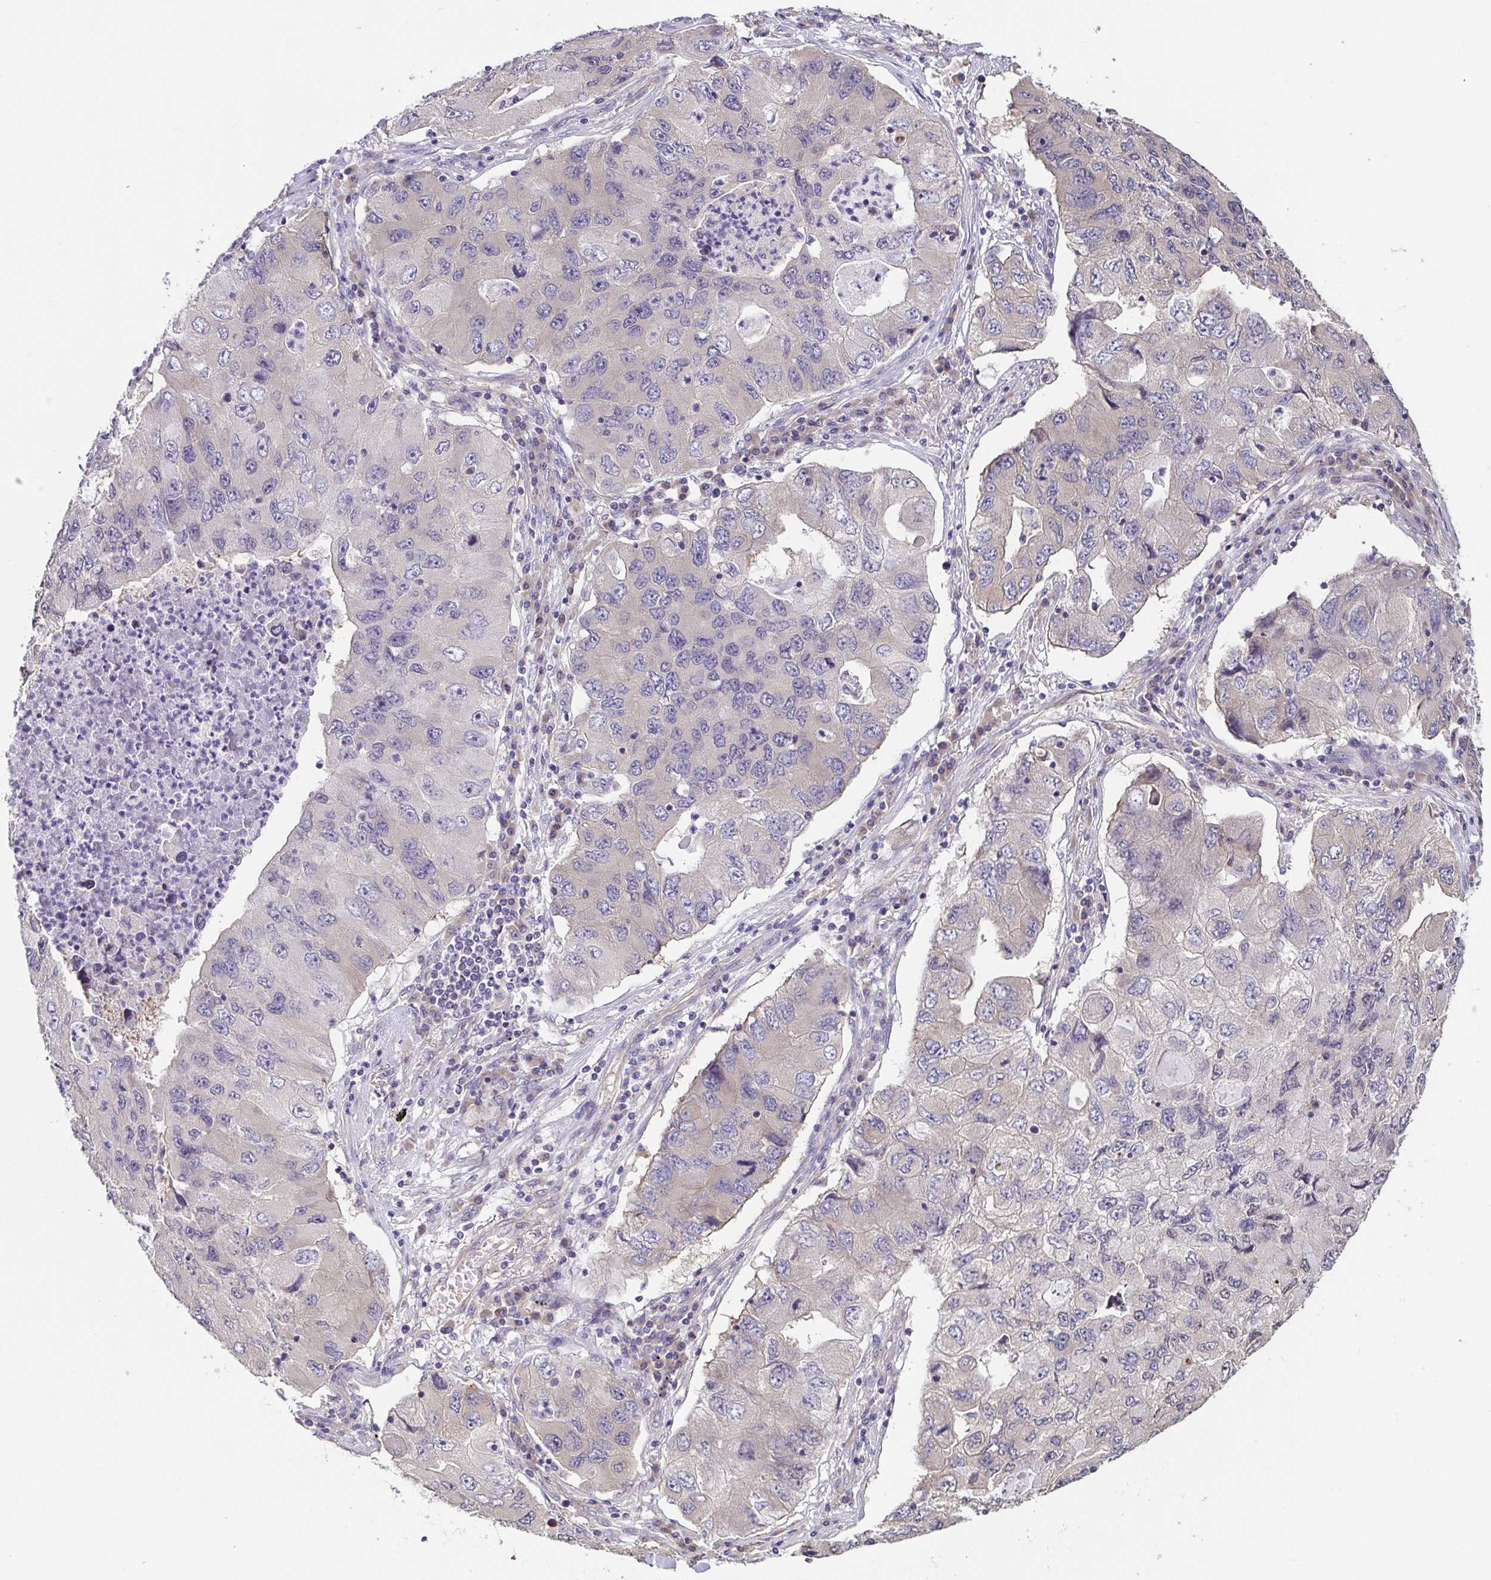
{"staining": {"intensity": "negative", "quantity": "none", "location": "none"}, "tissue": "lung cancer", "cell_type": "Tumor cells", "image_type": "cancer", "snomed": [{"axis": "morphology", "description": "Adenocarcinoma, NOS"}, {"axis": "morphology", "description": "Adenocarcinoma, metastatic, NOS"}, {"axis": "topography", "description": "Lymph node"}, {"axis": "topography", "description": "Lung"}], "caption": "A photomicrograph of human lung cancer (adenocarcinoma) is negative for staining in tumor cells.", "gene": "EIF3D", "patient": {"sex": "female", "age": 54}}